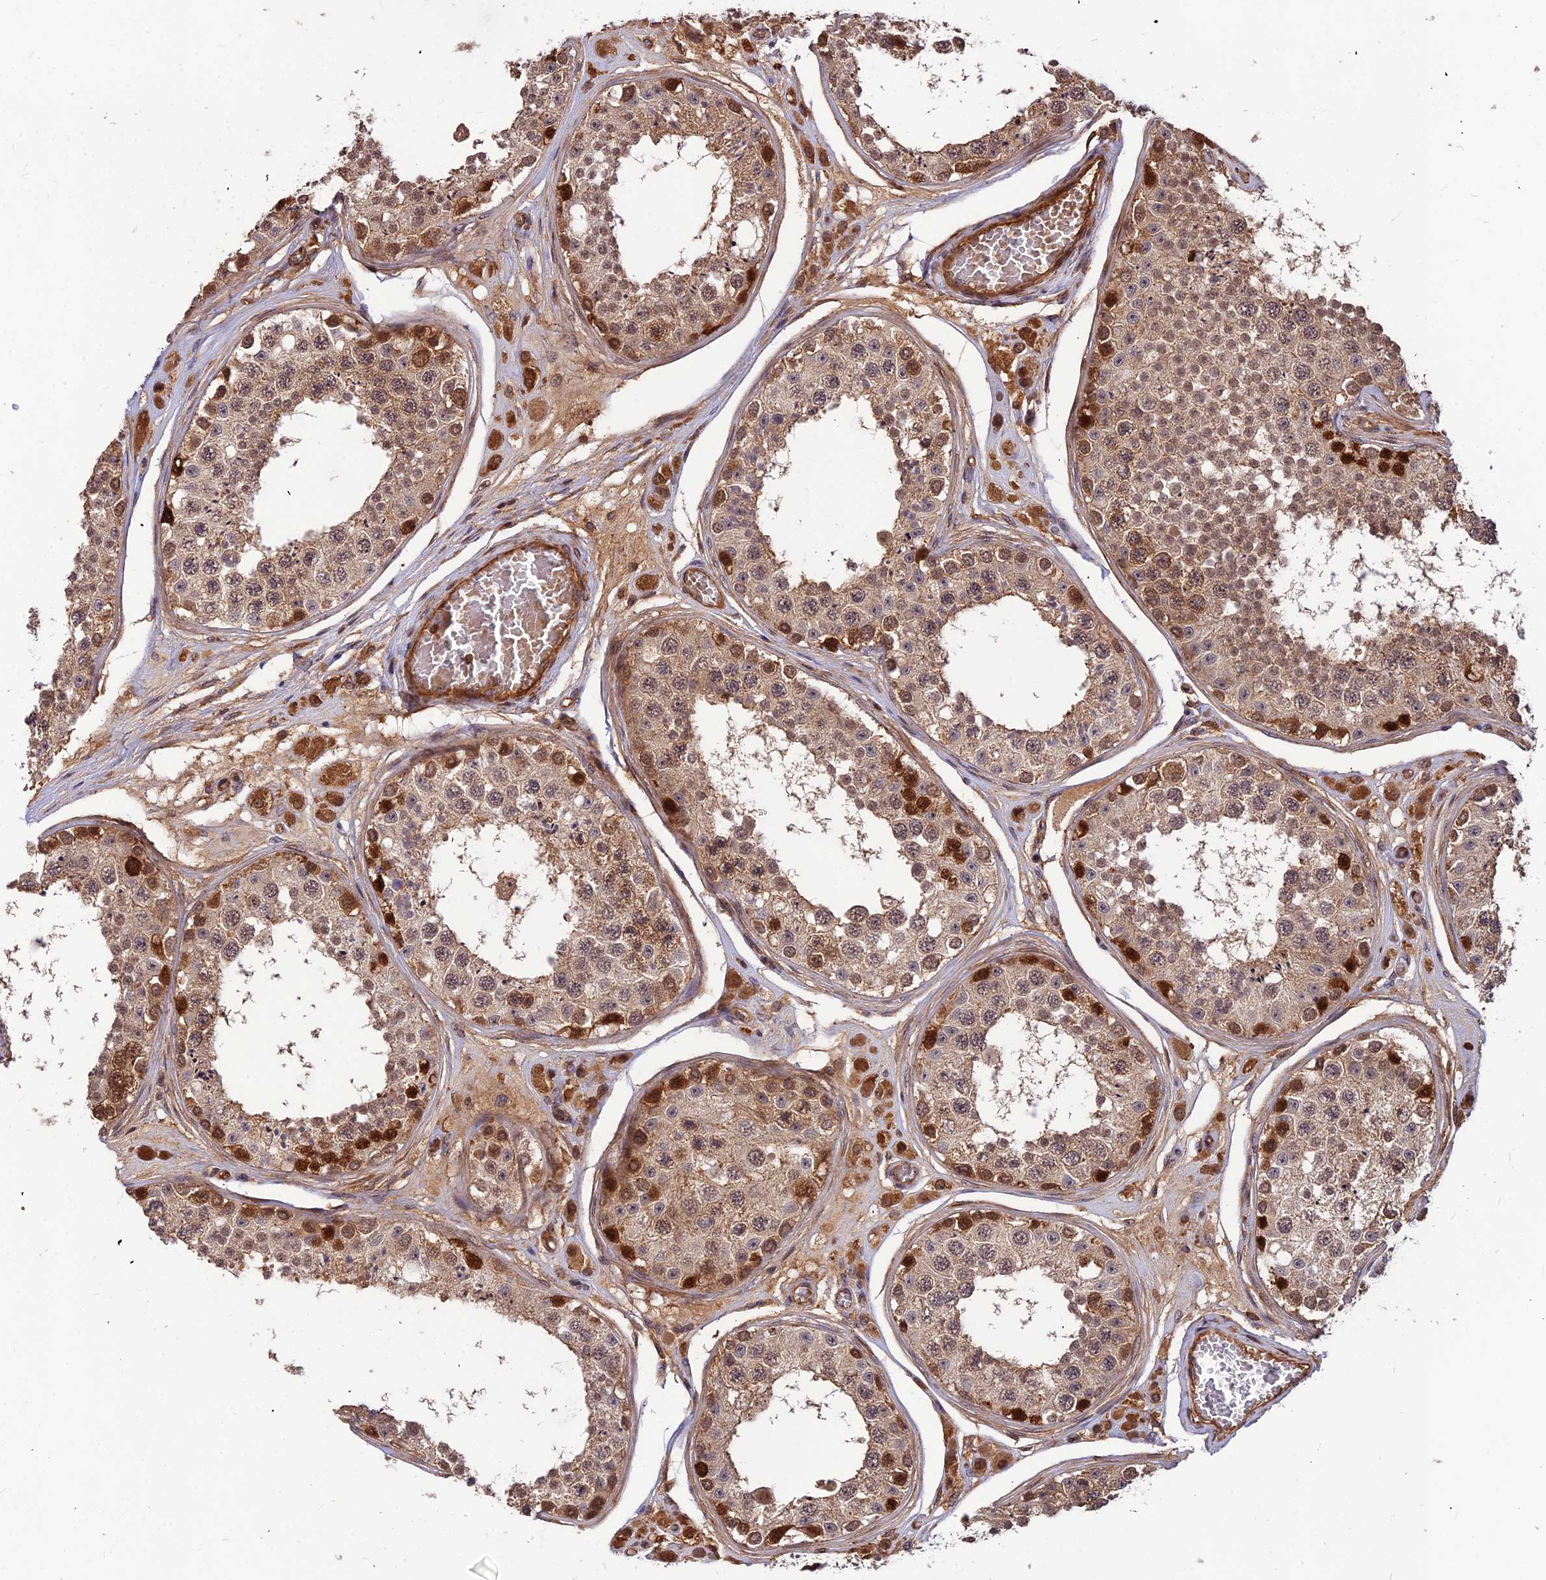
{"staining": {"intensity": "strong", "quantity": "25%-75%", "location": "cytoplasmic/membranous,nuclear"}, "tissue": "testis", "cell_type": "Cells in seminiferous ducts", "image_type": "normal", "snomed": [{"axis": "morphology", "description": "Normal tissue, NOS"}, {"axis": "topography", "description": "Testis"}], "caption": "There is high levels of strong cytoplasmic/membranous,nuclear staining in cells in seminiferous ducts of benign testis, as demonstrated by immunohistochemical staining (brown color).", "gene": "ZNF467", "patient": {"sex": "male", "age": 25}}